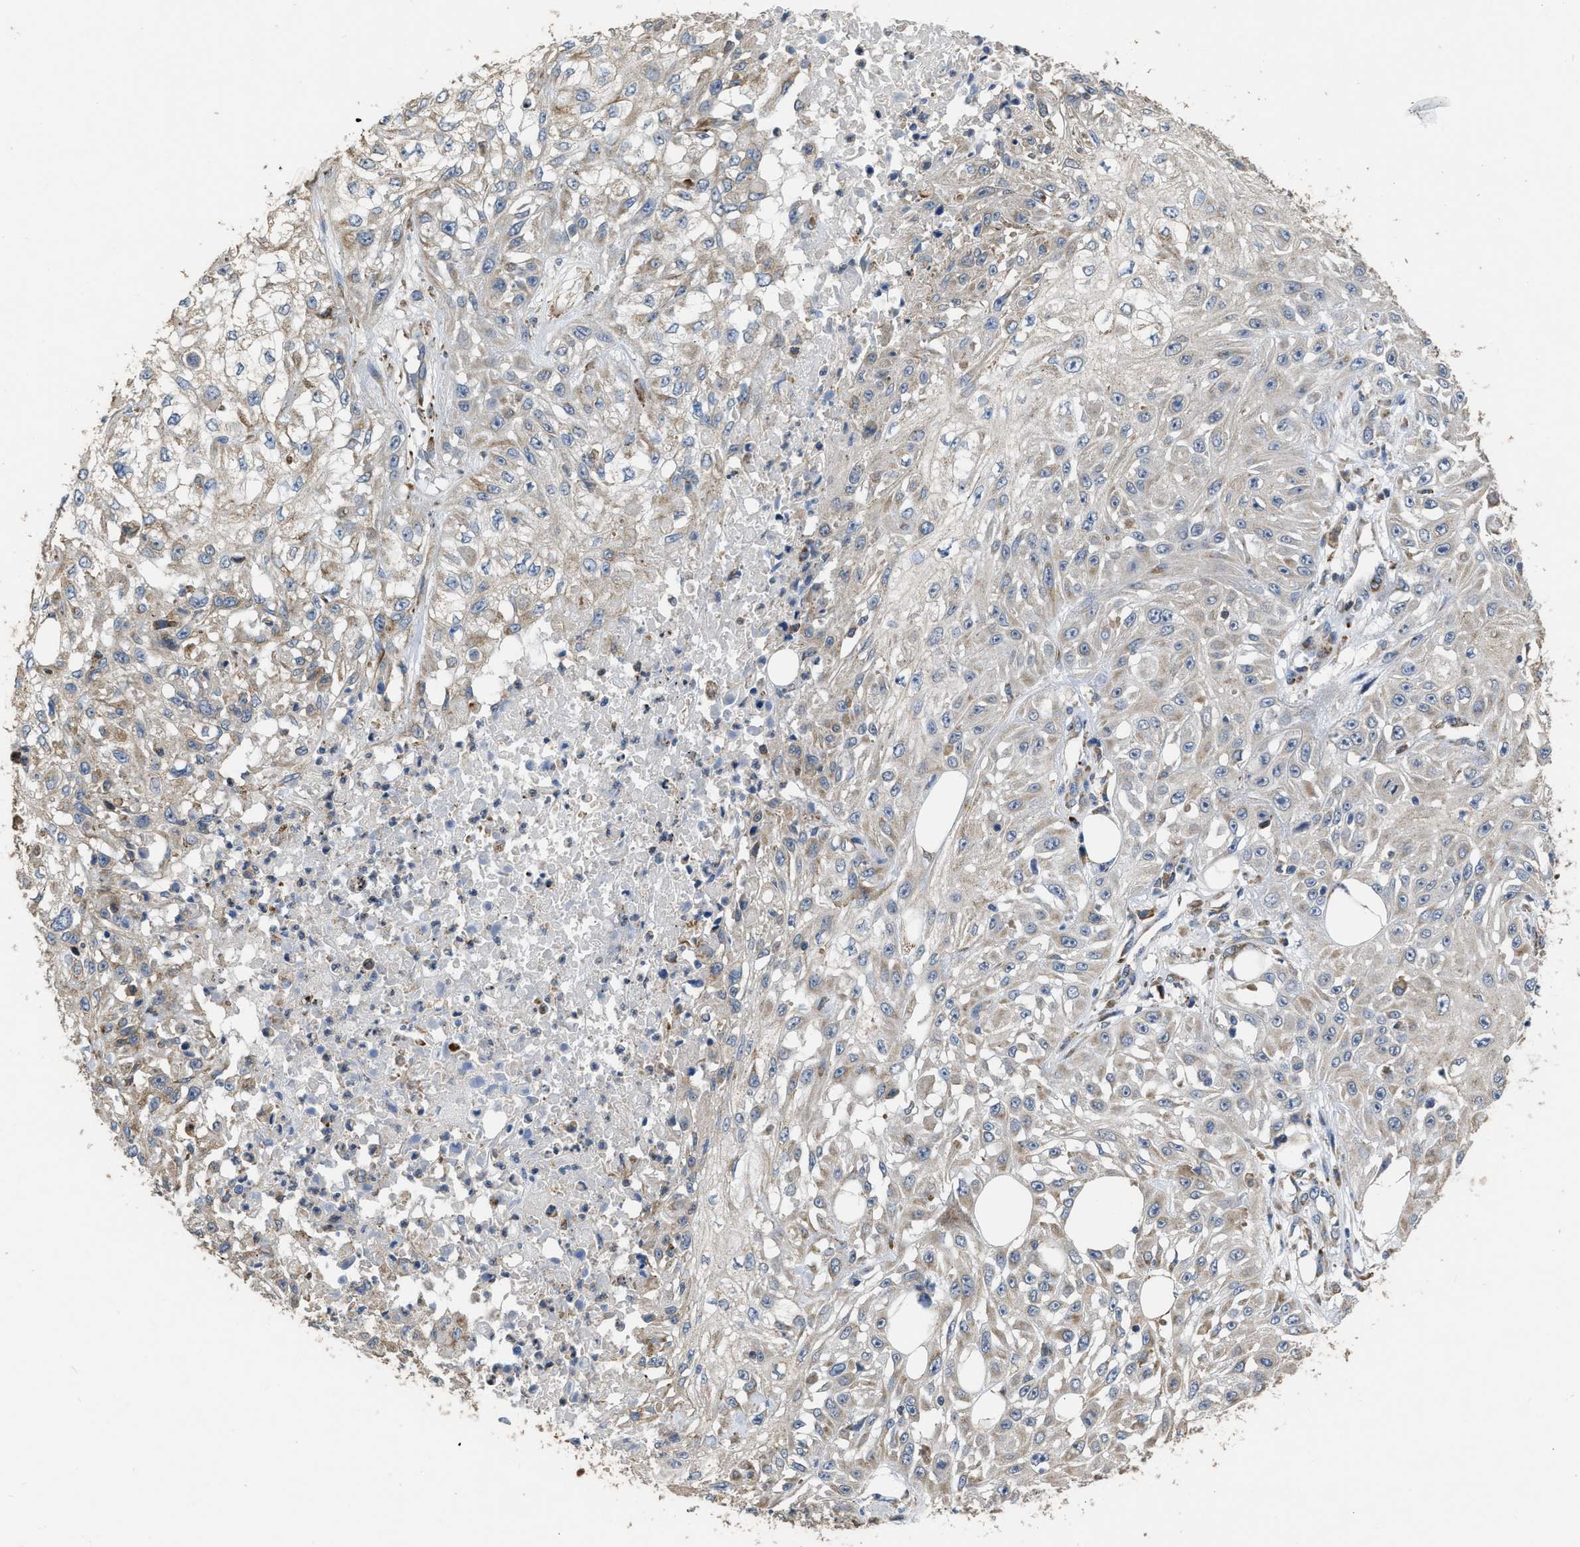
{"staining": {"intensity": "weak", "quantity": ">75%", "location": "cytoplasmic/membranous"}, "tissue": "skin cancer", "cell_type": "Tumor cells", "image_type": "cancer", "snomed": [{"axis": "morphology", "description": "Squamous cell carcinoma, NOS"}, {"axis": "morphology", "description": "Squamous cell carcinoma, metastatic, NOS"}, {"axis": "topography", "description": "Skin"}, {"axis": "topography", "description": "Lymph node"}], "caption": "Skin cancer (squamous cell carcinoma) stained with a protein marker displays weak staining in tumor cells.", "gene": "AK2", "patient": {"sex": "male", "age": 75}}